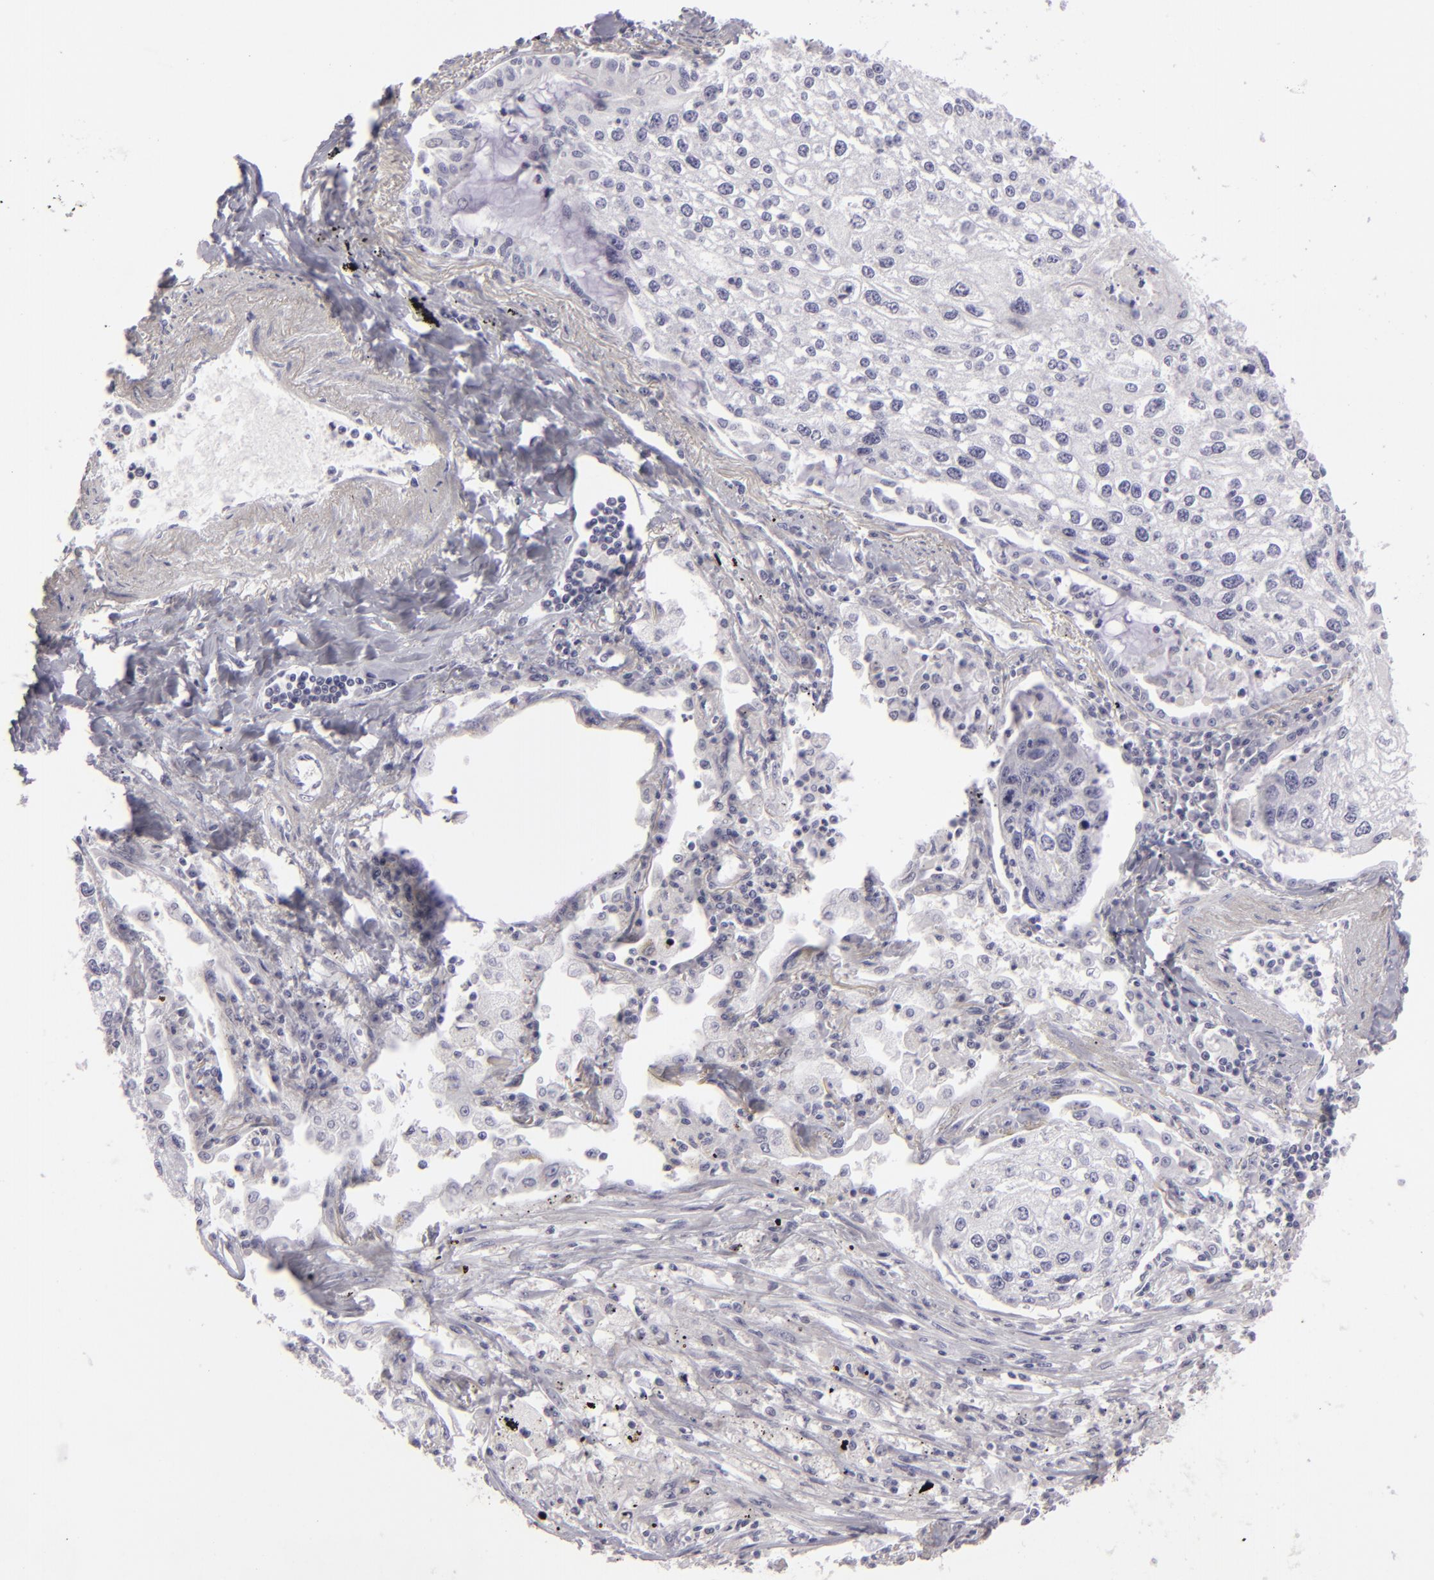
{"staining": {"intensity": "negative", "quantity": "none", "location": "none"}, "tissue": "lung cancer", "cell_type": "Tumor cells", "image_type": "cancer", "snomed": [{"axis": "morphology", "description": "Squamous cell carcinoma, NOS"}, {"axis": "topography", "description": "Lung"}], "caption": "Immunohistochemistry (IHC) photomicrograph of neoplastic tissue: lung cancer stained with DAB shows no significant protein expression in tumor cells.", "gene": "CDX2", "patient": {"sex": "male", "age": 75}}